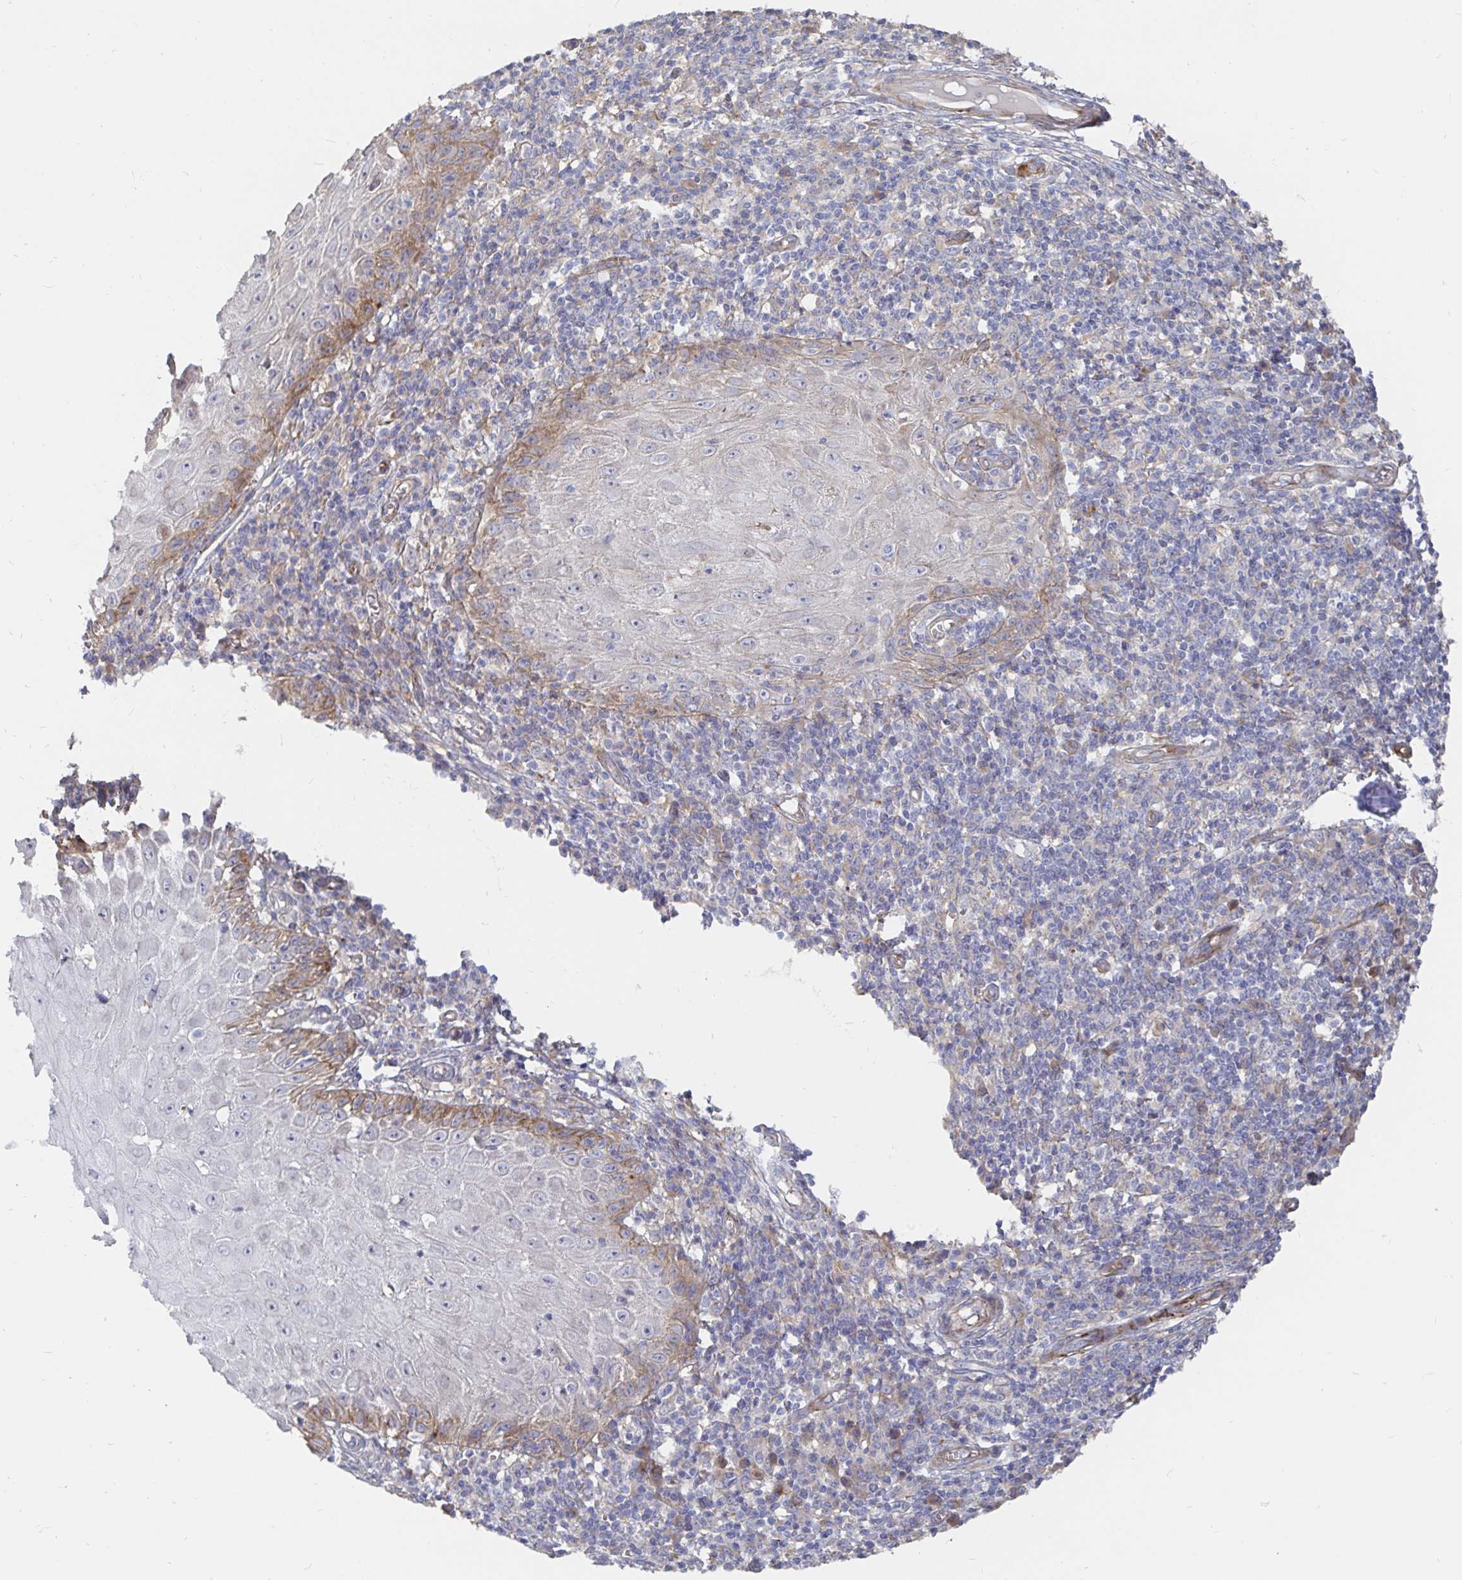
{"staining": {"intensity": "moderate", "quantity": "<25%", "location": "cytoplasmic/membranous"}, "tissue": "skin cancer", "cell_type": "Tumor cells", "image_type": "cancer", "snomed": [{"axis": "morphology", "description": "Squamous cell carcinoma, NOS"}, {"axis": "topography", "description": "Skin"}], "caption": "High-magnification brightfield microscopy of skin cancer (squamous cell carcinoma) stained with DAB (3,3'-diaminobenzidine) (brown) and counterstained with hematoxylin (blue). tumor cells exhibit moderate cytoplasmic/membranous expression is identified in about<25% of cells. (Stains: DAB (3,3'-diaminobenzidine) in brown, nuclei in blue, Microscopy: brightfield microscopy at high magnification).", "gene": "KCTD19", "patient": {"sex": "female", "age": 73}}